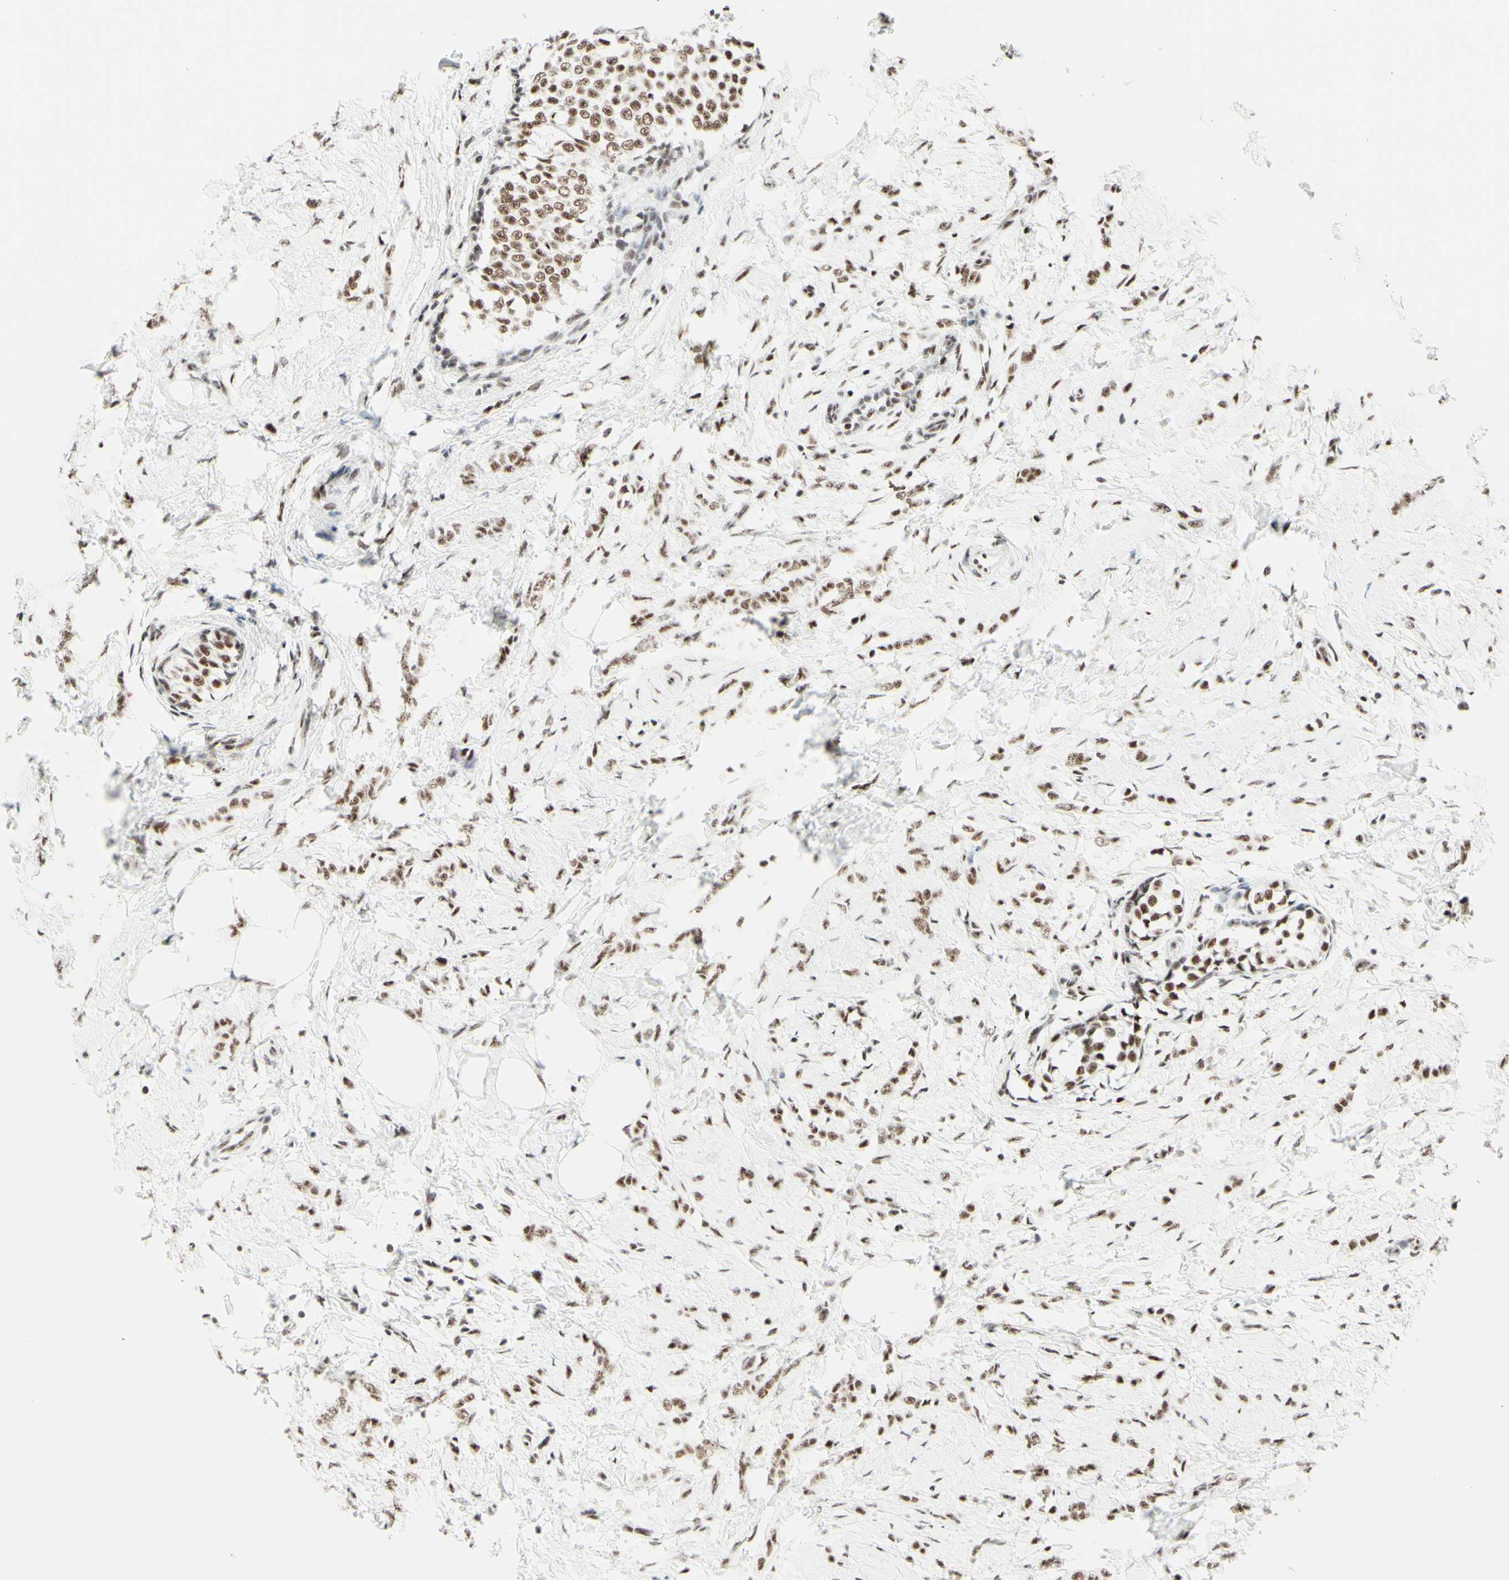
{"staining": {"intensity": "moderate", "quantity": ">75%", "location": "nuclear"}, "tissue": "breast cancer", "cell_type": "Tumor cells", "image_type": "cancer", "snomed": [{"axis": "morphology", "description": "Lobular carcinoma, in situ"}, {"axis": "morphology", "description": "Lobular carcinoma"}, {"axis": "topography", "description": "Breast"}], "caption": "Immunohistochemical staining of human lobular carcinoma in situ (breast) demonstrates medium levels of moderate nuclear positivity in about >75% of tumor cells.", "gene": "WTAP", "patient": {"sex": "female", "age": 41}}